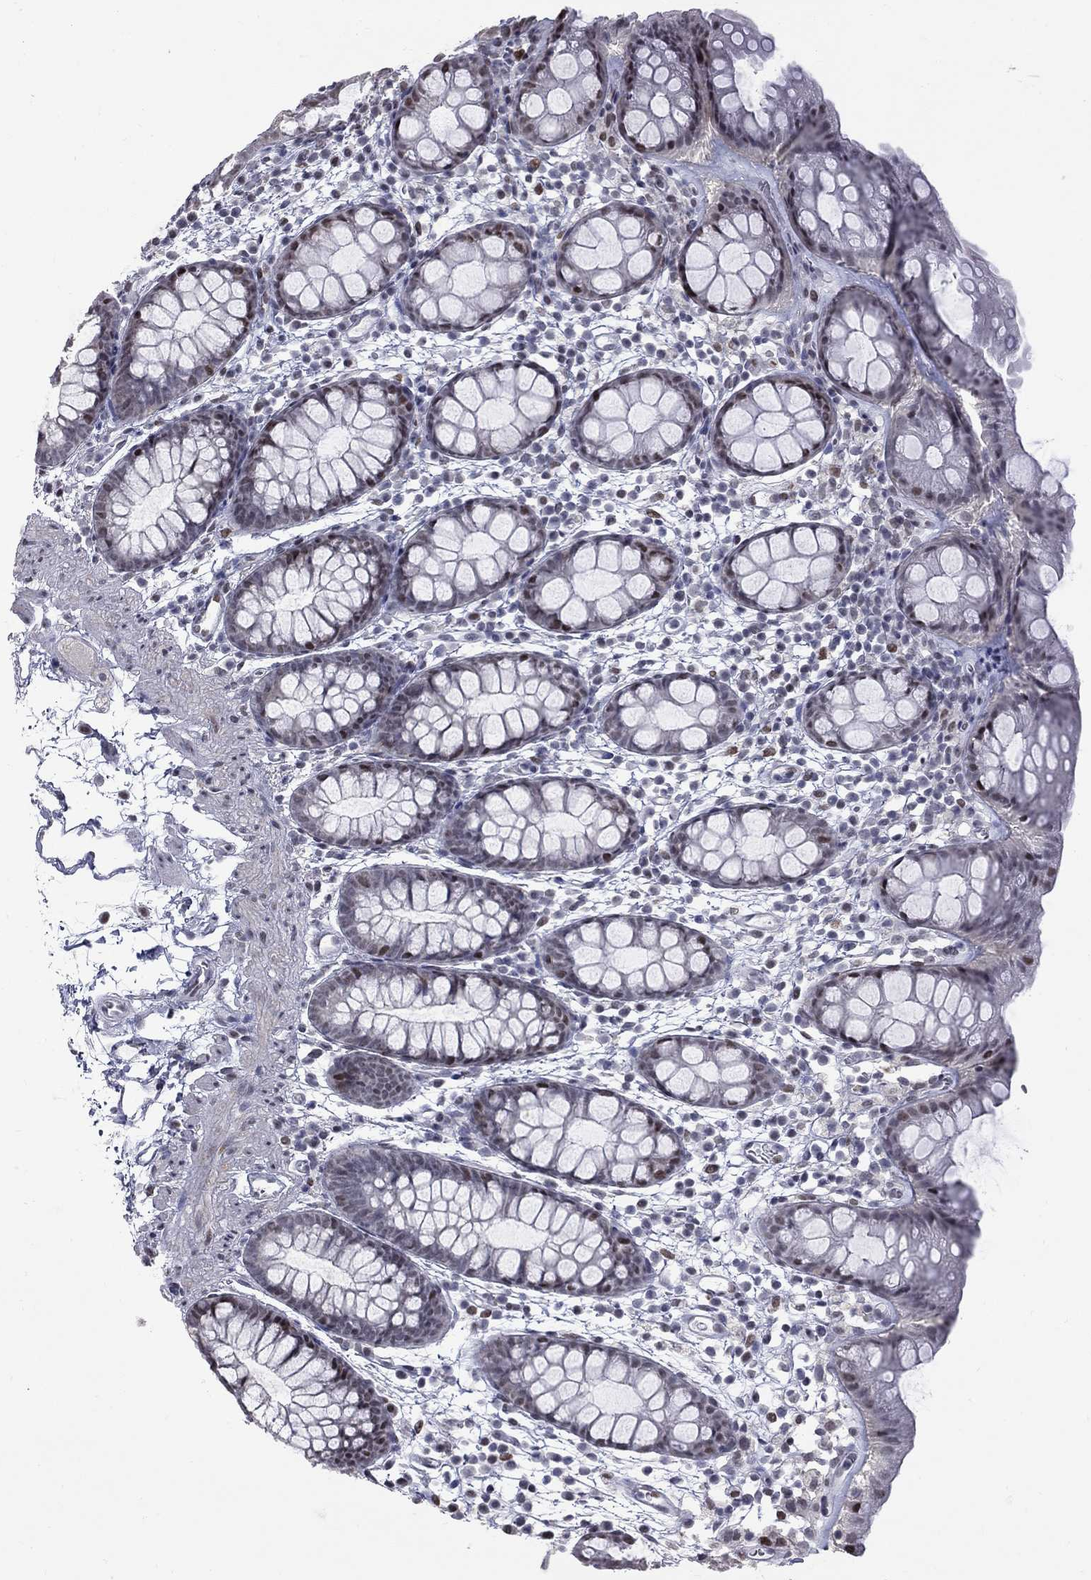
{"staining": {"intensity": "moderate", "quantity": "<25%", "location": "nuclear"}, "tissue": "rectum", "cell_type": "Glandular cells", "image_type": "normal", "snomed": [{"axis": "morphology", "description": "Normal tissue, NOS"}, {"axis": "topography", "description": "Rectum"}], "caption": "About <25% of glandular cells in unremarkable human rectum show moderate nuclear protein positivity as visualized by brown immunohistochemical staining.", "gene": "ZNF154", "patient": {"sex": "male", "age": 57}}